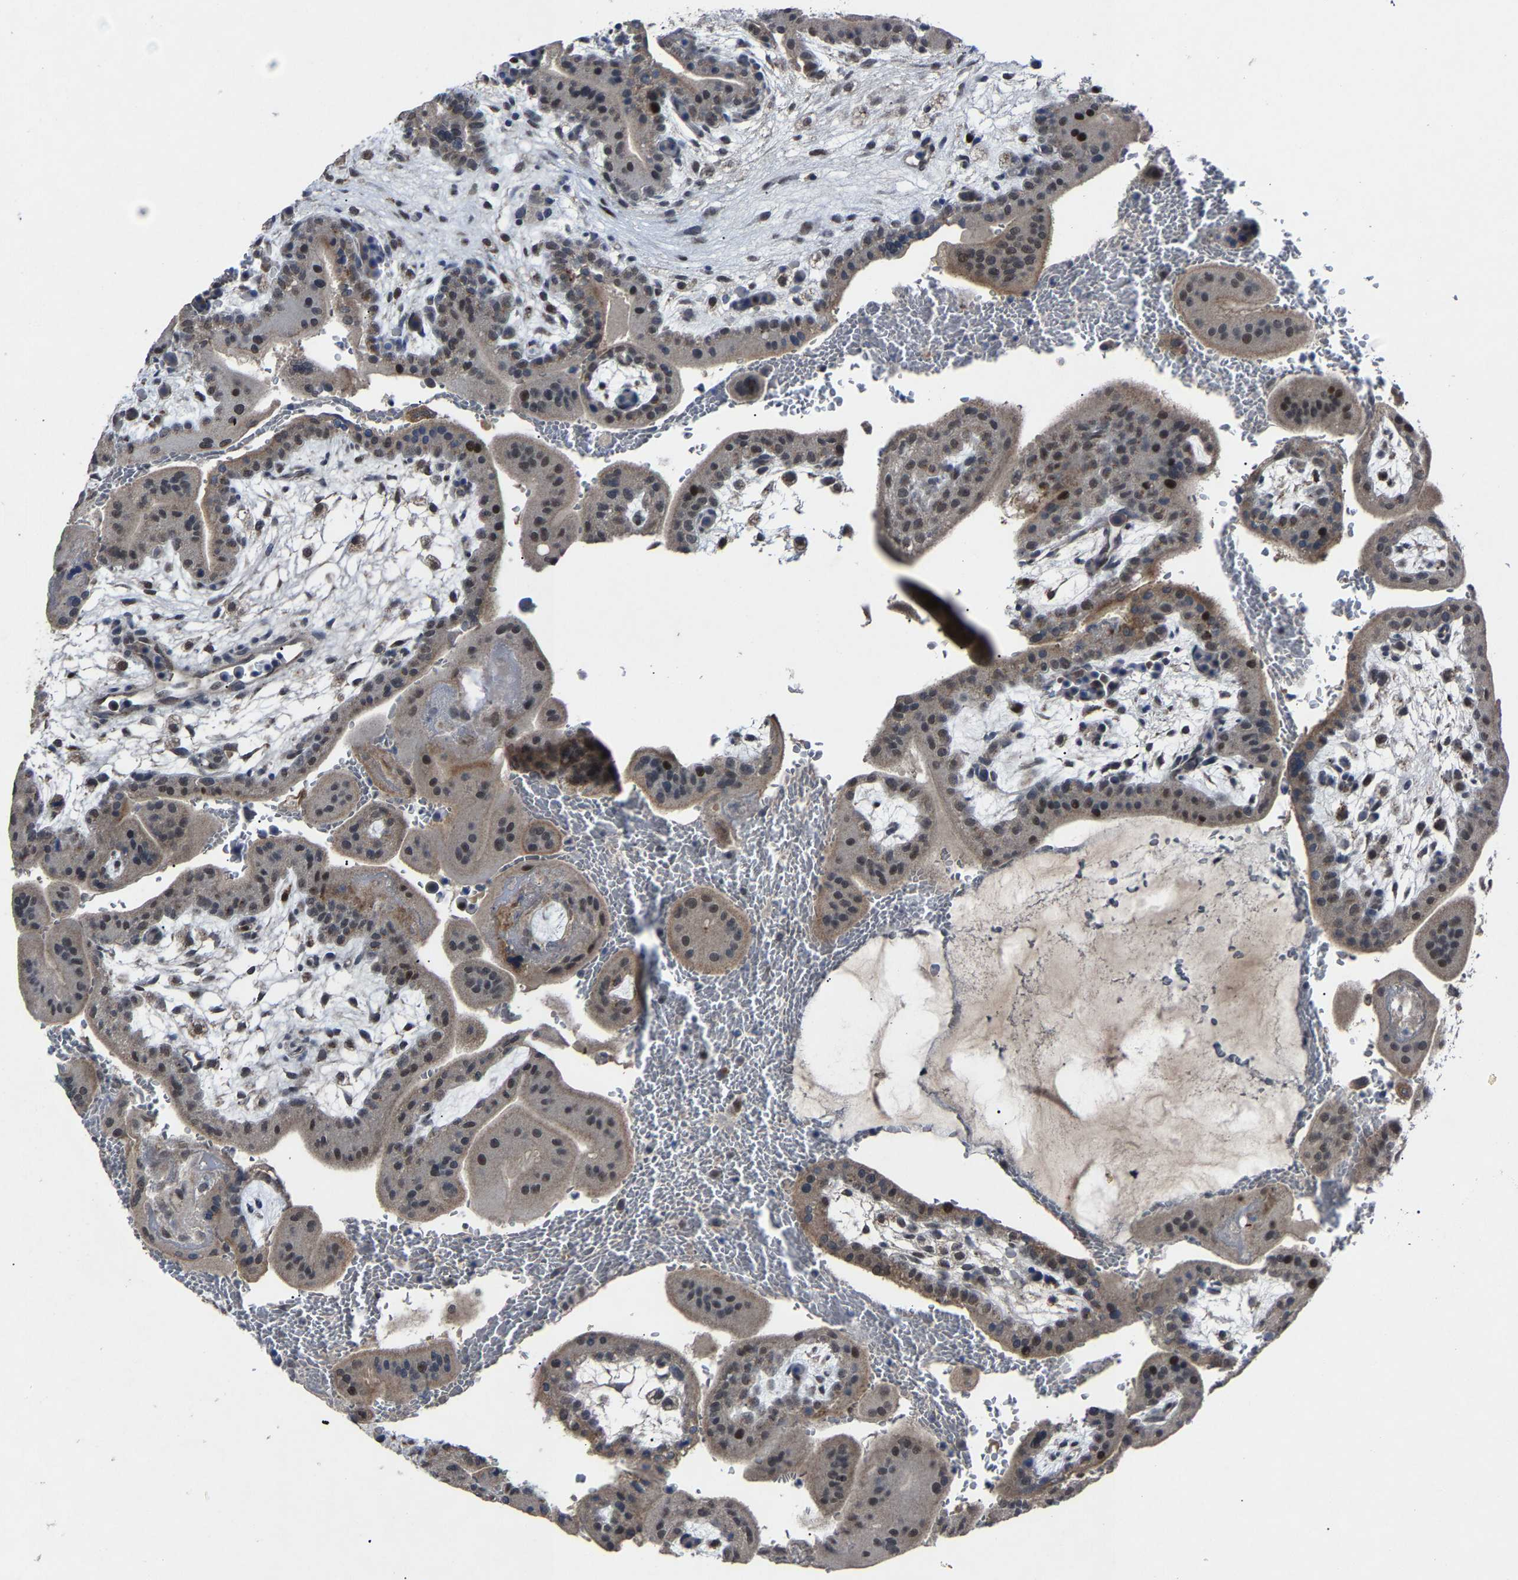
{"staining": {"intensity": "strong", "quantity": "<25%", "location": "nuclear"}, "tissue": "placenta", "cell_type": "Decidual cells", "image_type": "normal", "snomed": [{"axis": "morphology", "description": "Normal tissue, NOS"}, {"axis": "topography", "description": "Placenta"}], "caption": "Immunohistochemistry micrograph of benign placenta: human placenta stained using immunohistochemistry (IHC) reveals medium levels of strong protein expression localized specifically in the nuclear of decidual cells, appearing as a nuclear brown color.", "gene": "LSM8", "patient": {"sex": "female", "age": 35}}